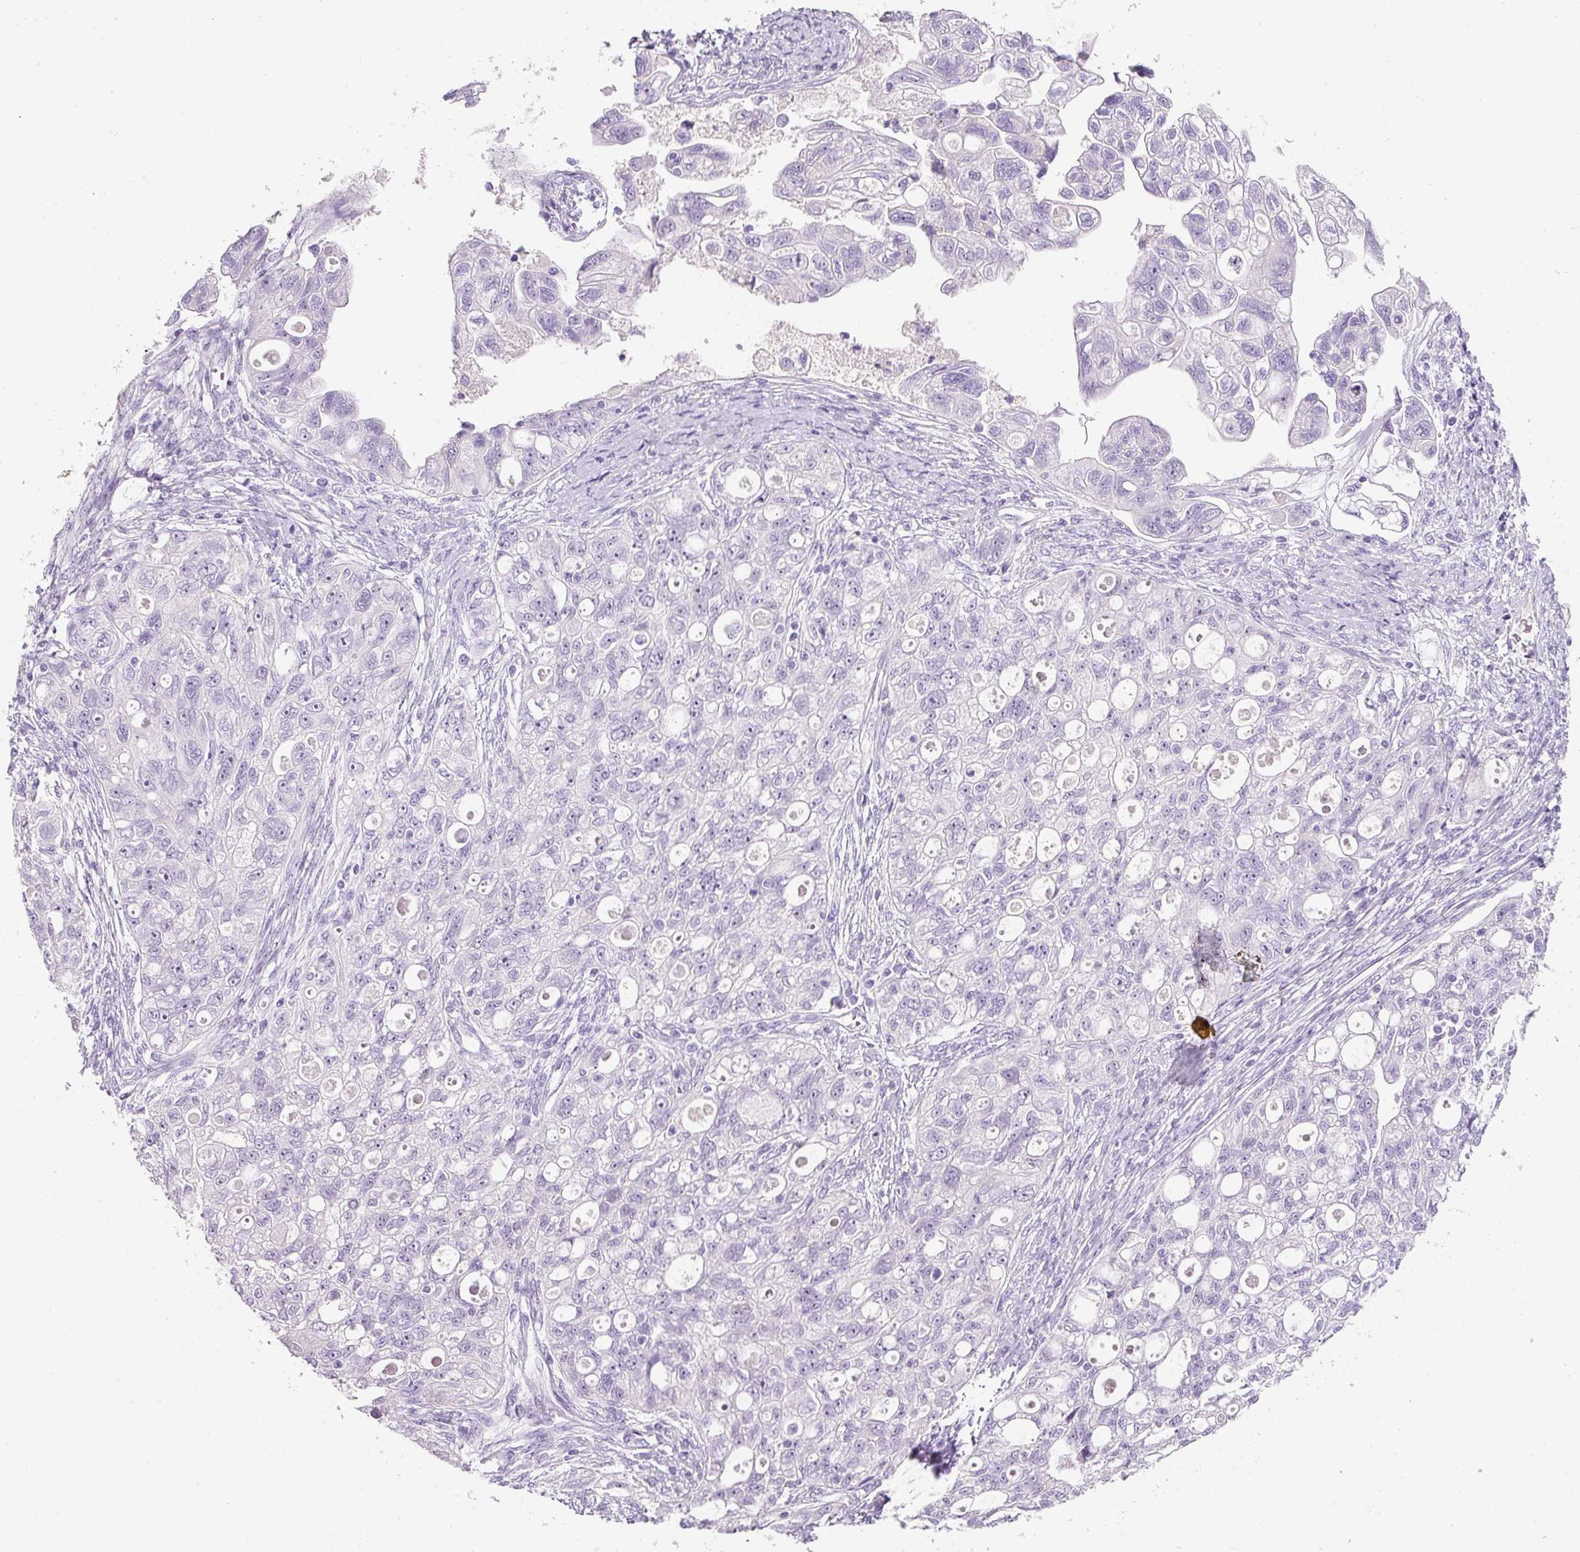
{"staining": {"intensity": "negative", "quantity": "none", "location": "none"}, "tissue": "ovarian cancer", "cell_type": "Tumor cells", "image_type": "cancer", "snomed": [{"axis": "morphology", "description": "Carcinoma, NOS"}, {"axis": "morphology", "description": "Cystadenocarcinoma, serous, NOS"}, {"axis": "topography", "description": "Ovary"}], "caption": "The histopathology image displays no staining of tumor cells in ovarian cancer (serous cystadenocarcinoma).", "gene": "DNM1", "patient": {"sex": "female", "age": 69}}